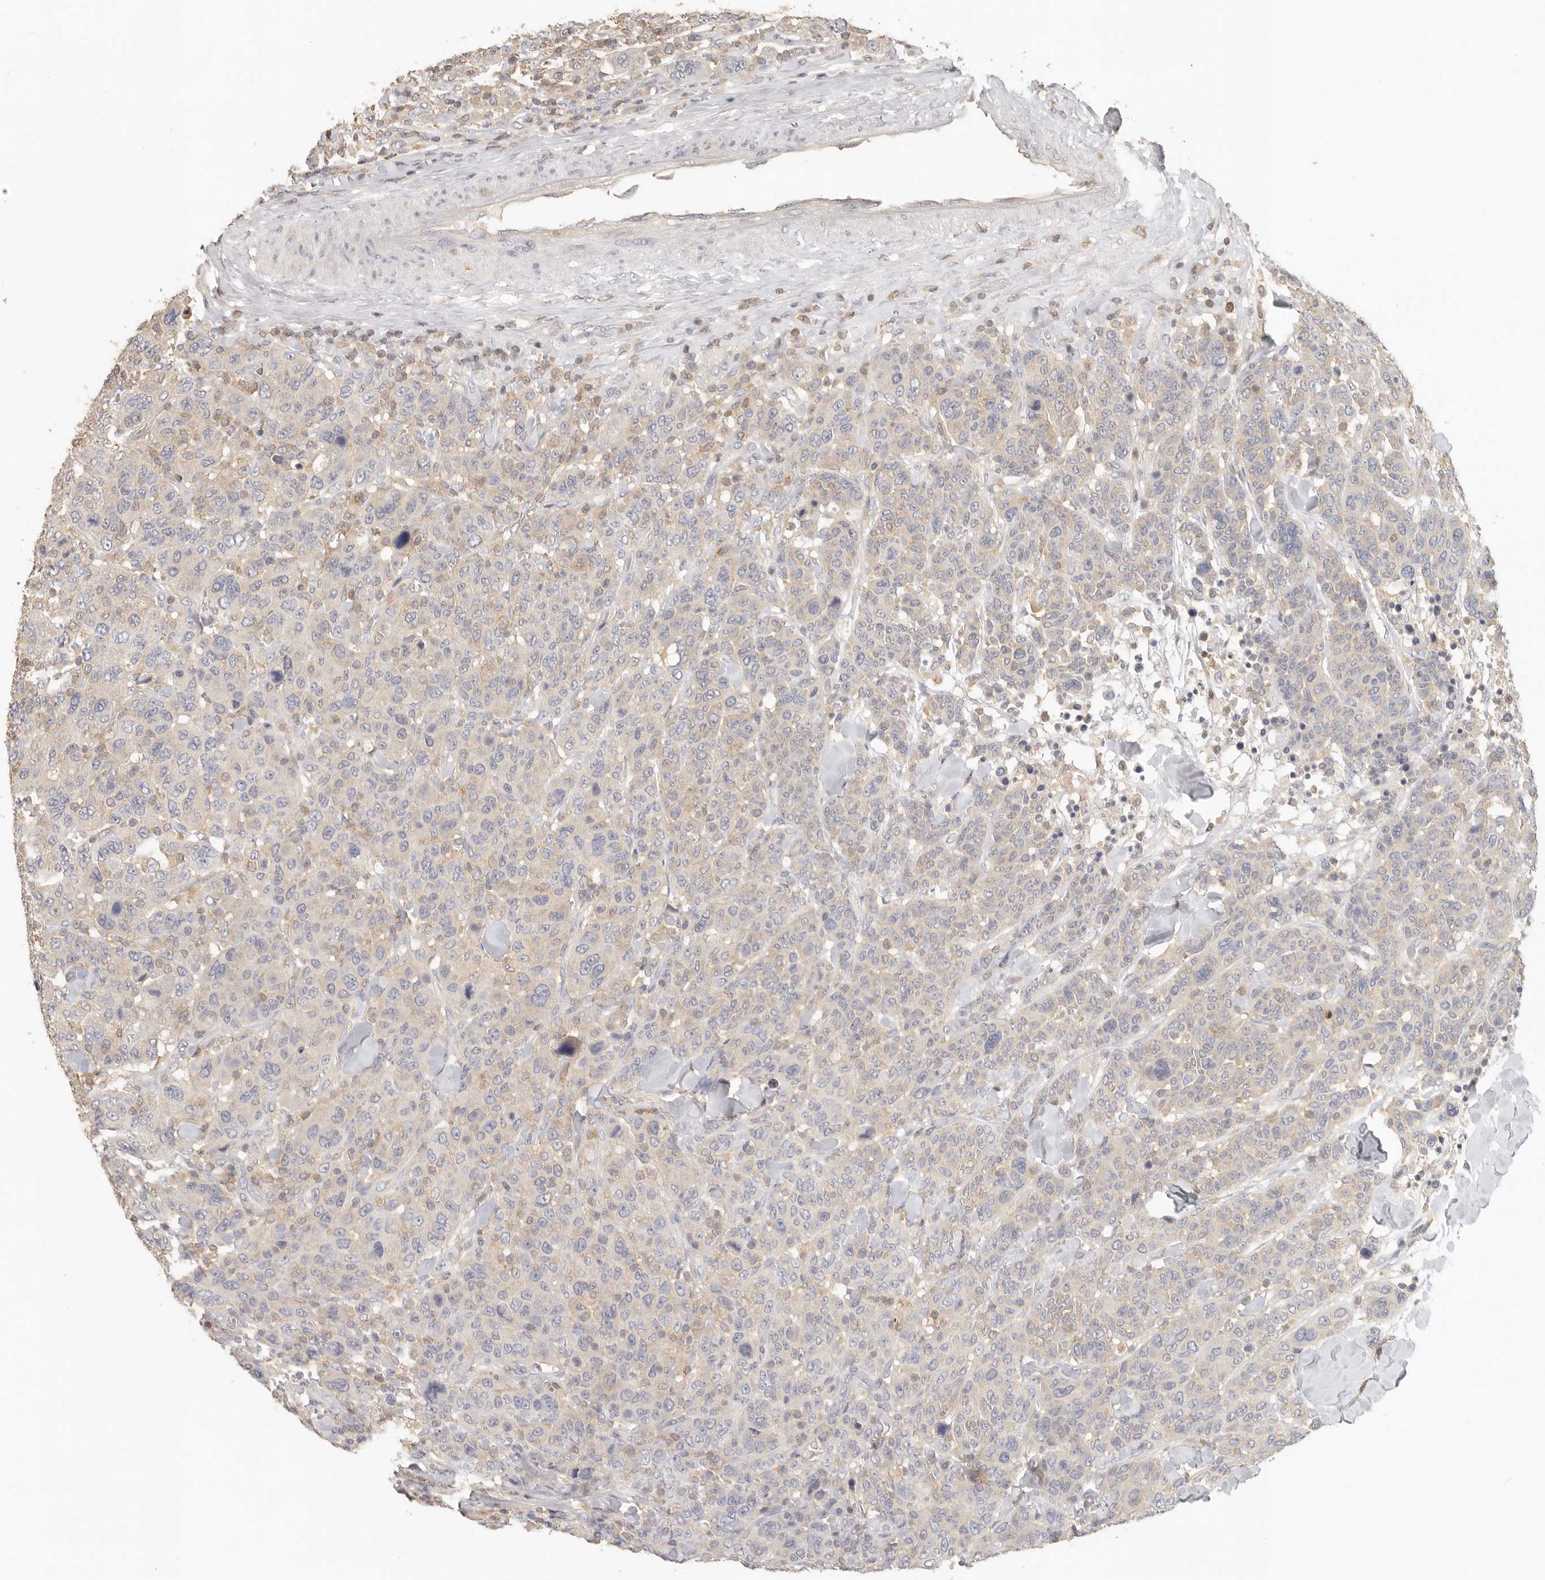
{"staining": {"intensity": "negative", "quantity": "none", "location": "none"}, "tissue": "breast cancer", "cell_type": "Tumor cells", "image_type": "cancer", "snomed": [{"axis": "morphology", "description": "Duct carcinoma"}, {"axis": "topography", "description": "Breast"}], "caption": "The photomicrograph reveals no significant staining in tumor cells of breast cancer (infiltrating ductal carcinoma).", "gene": "CSK", "patient": {"sex": "female", "age": 37}}